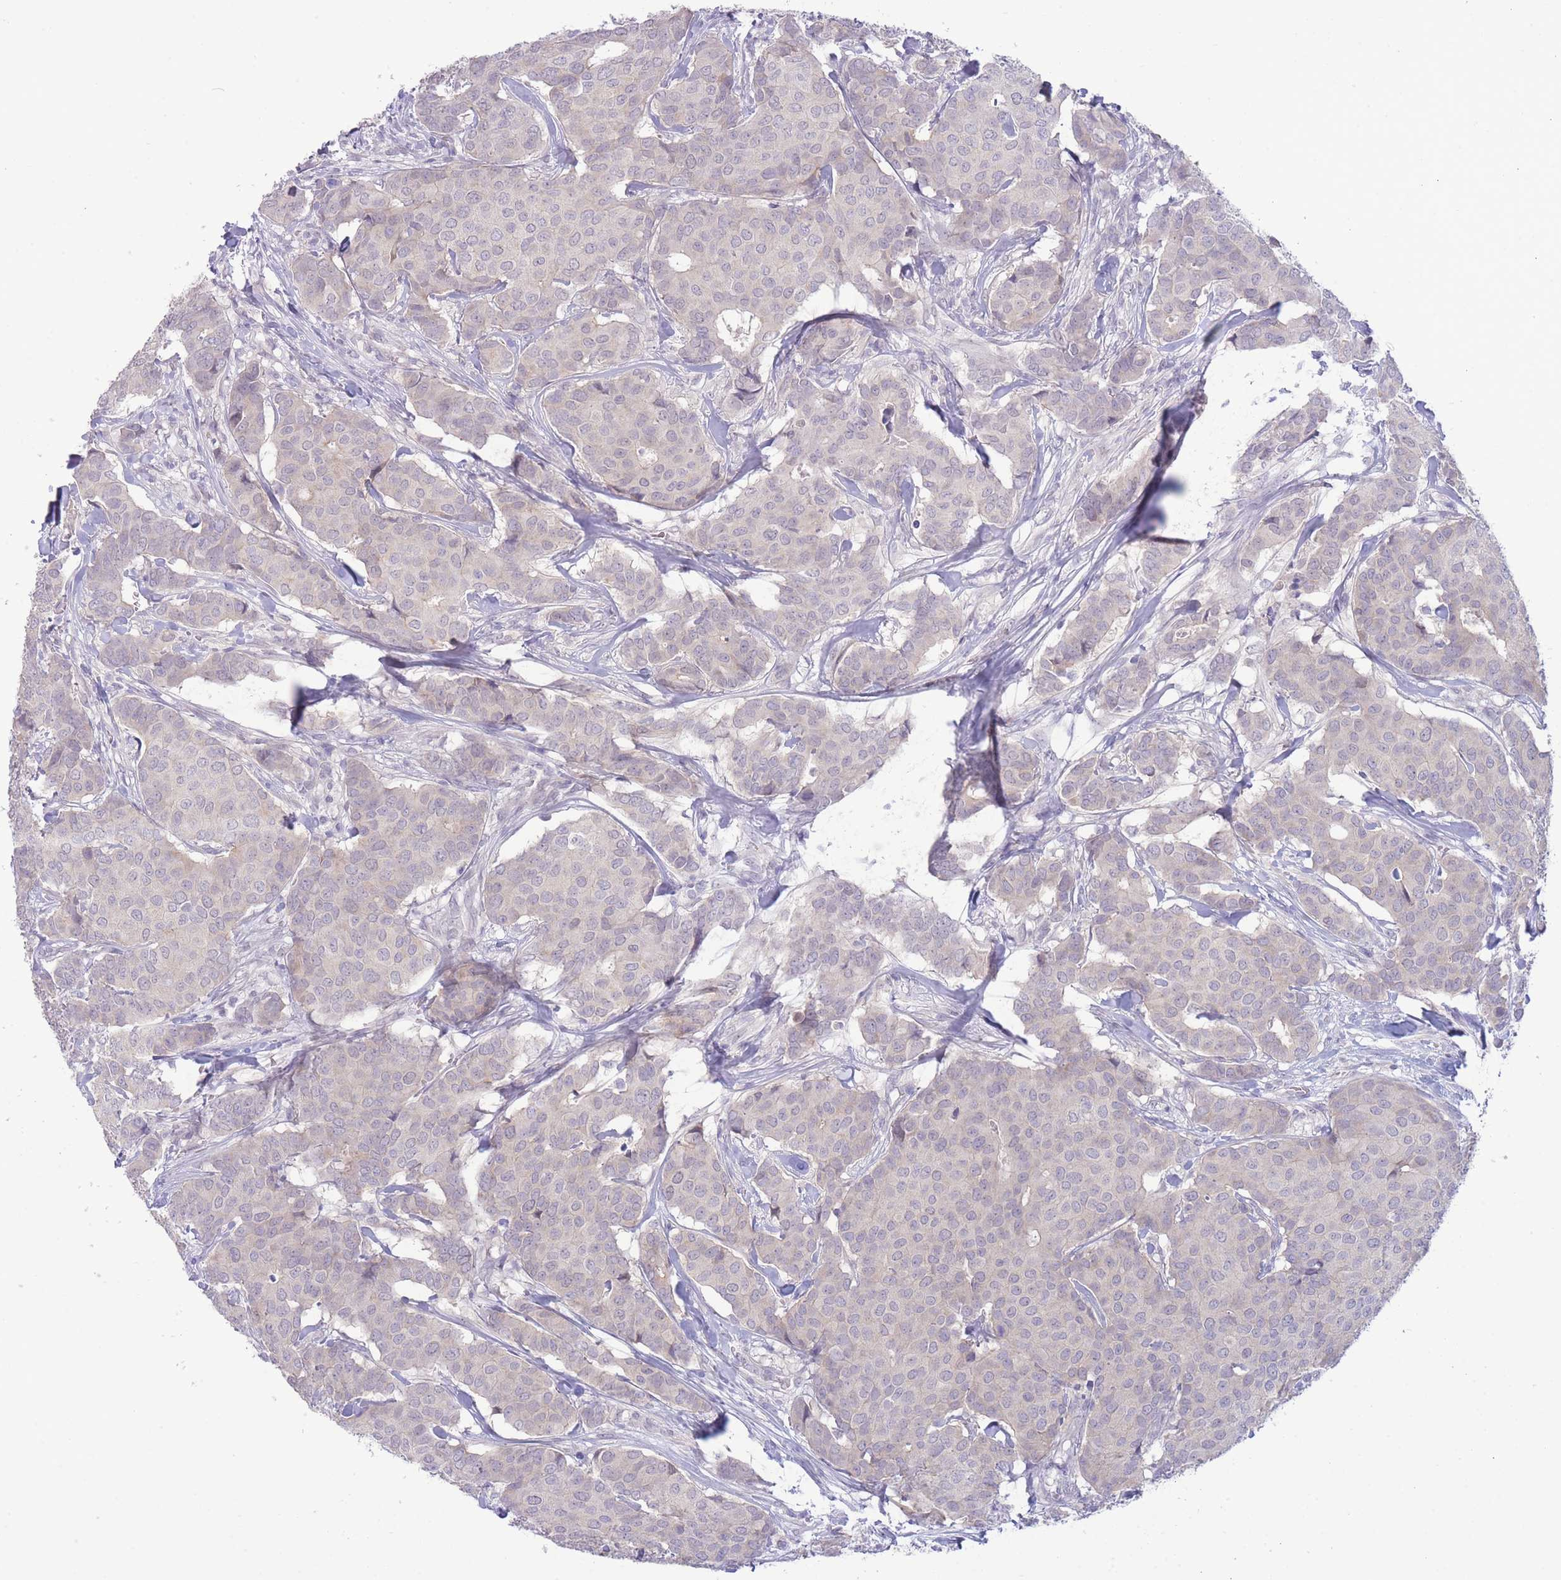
{"staining": {"intensity": "negative", "quantity": "none", "location": "none"}, "tissue": "breast cancer", "cell_type": "Tumor cells", "image_type": "cancer", "snomed": [{"axis": "morphology", "description": "Duct carcinoma"}, {"axis": "topography", "description": "Breast"}], "caption": "Human breast cancer stained for a protein using immunohistochemistry (IHC) shows no staining in tumor cells.", "gene": "FBXO46", "patient": {"sex": "female", "age": 75}}